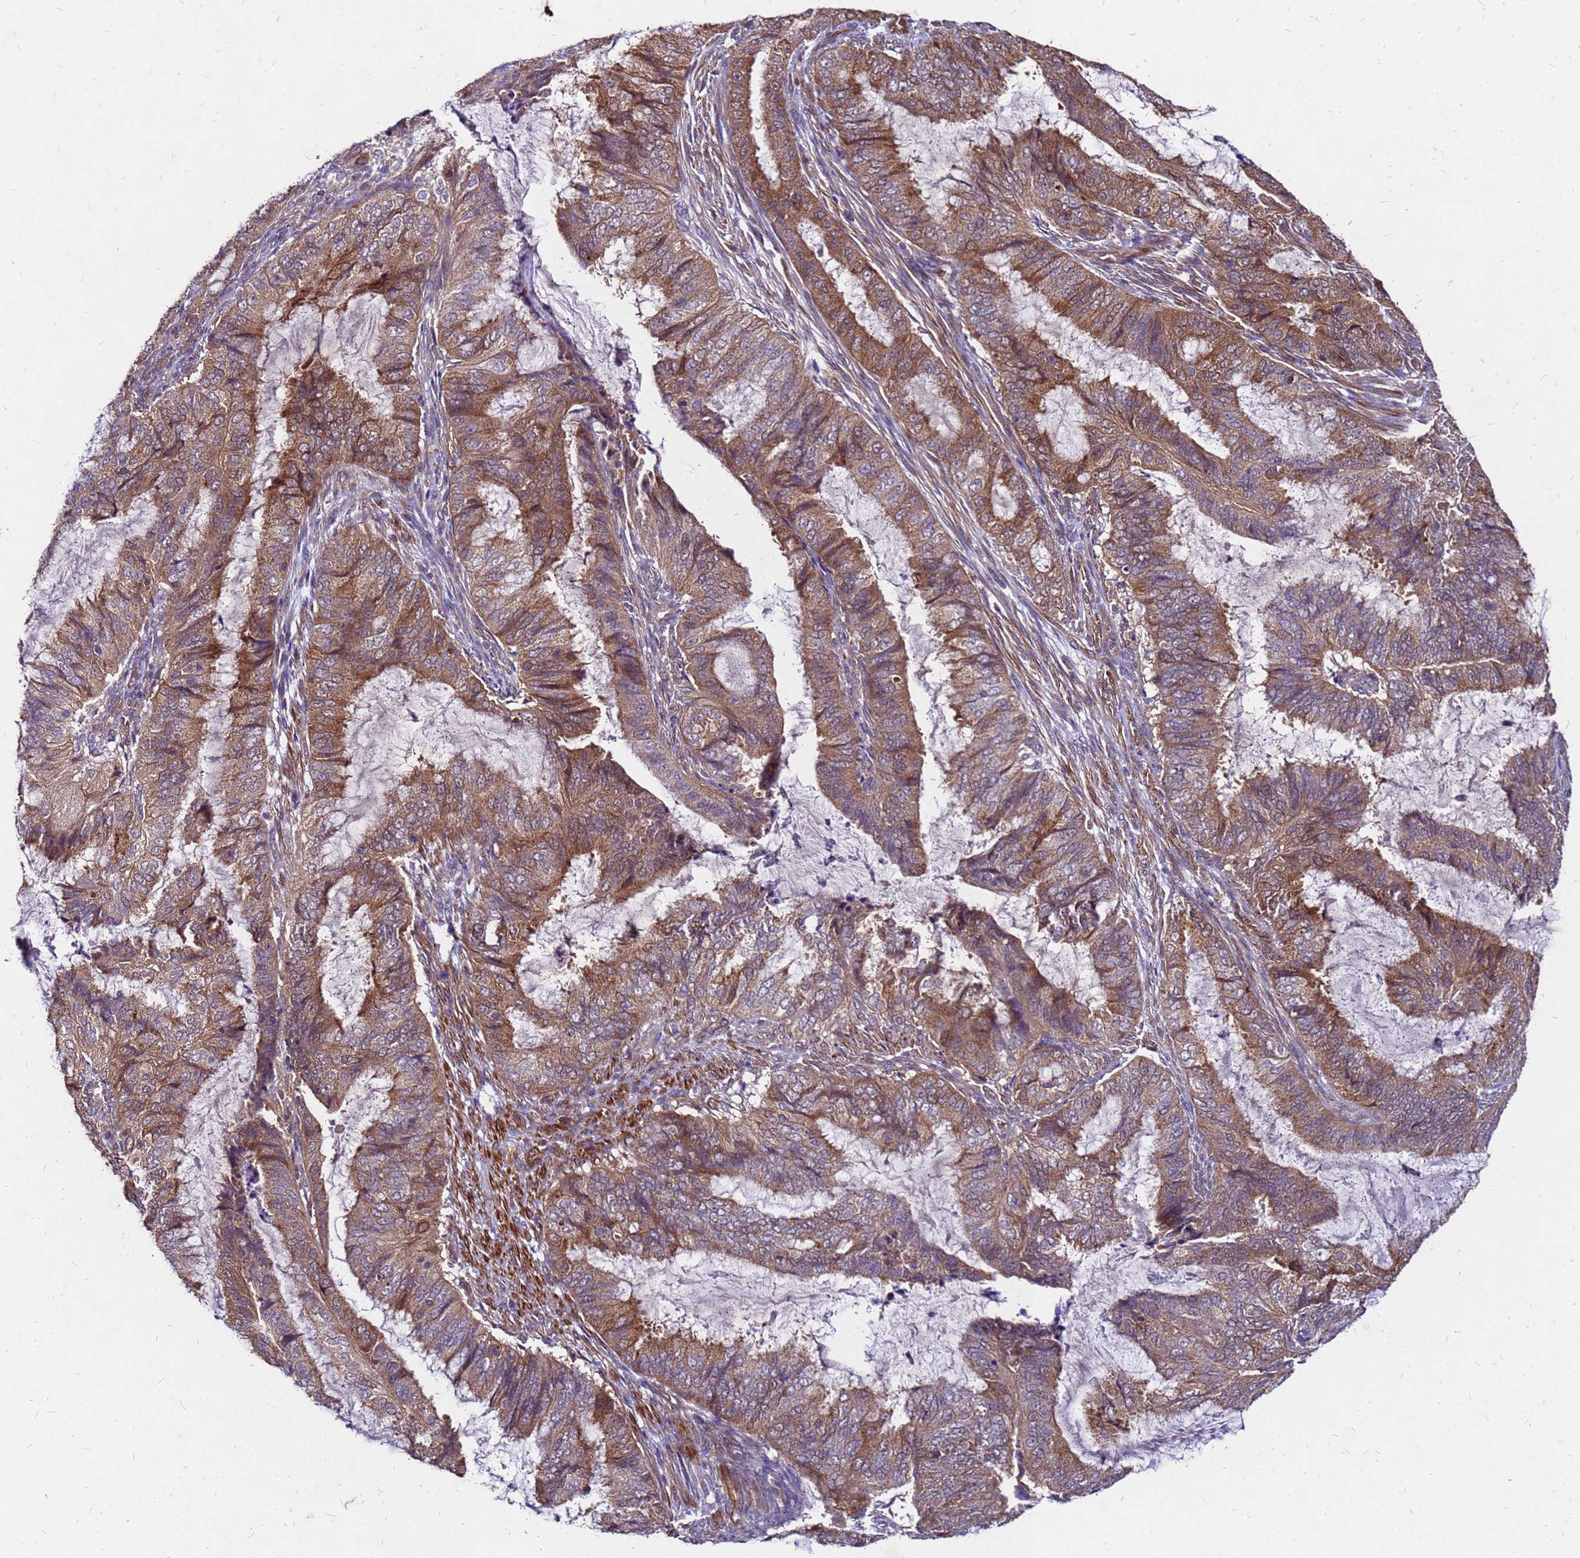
{"staining": {"intensity": "strong", "quantity": ">75%", "location": "cytoplasmic/membranous"}, "tissue": "endometrial cancer", "cell_type": "Tumor cells", "image_type": "cancer", "snomed": [{"axis": "morphology", "description": "Adenocarcinoma, NOS"}, {"axis": "topography", "description": "Endometrium"}], "caption": "A micrograph of human adenocarcinoma (endometrial) stained for a protein exhibits strong cytoplasmic/membranous brown staining in tumor cells. The staining is performed using DAB brown chromogen to label protein expression. The nuclei are counter-stained blue using hematoxylin.", "gene": "DUSP23", "patient": {"sex": "female", "age": 51}}